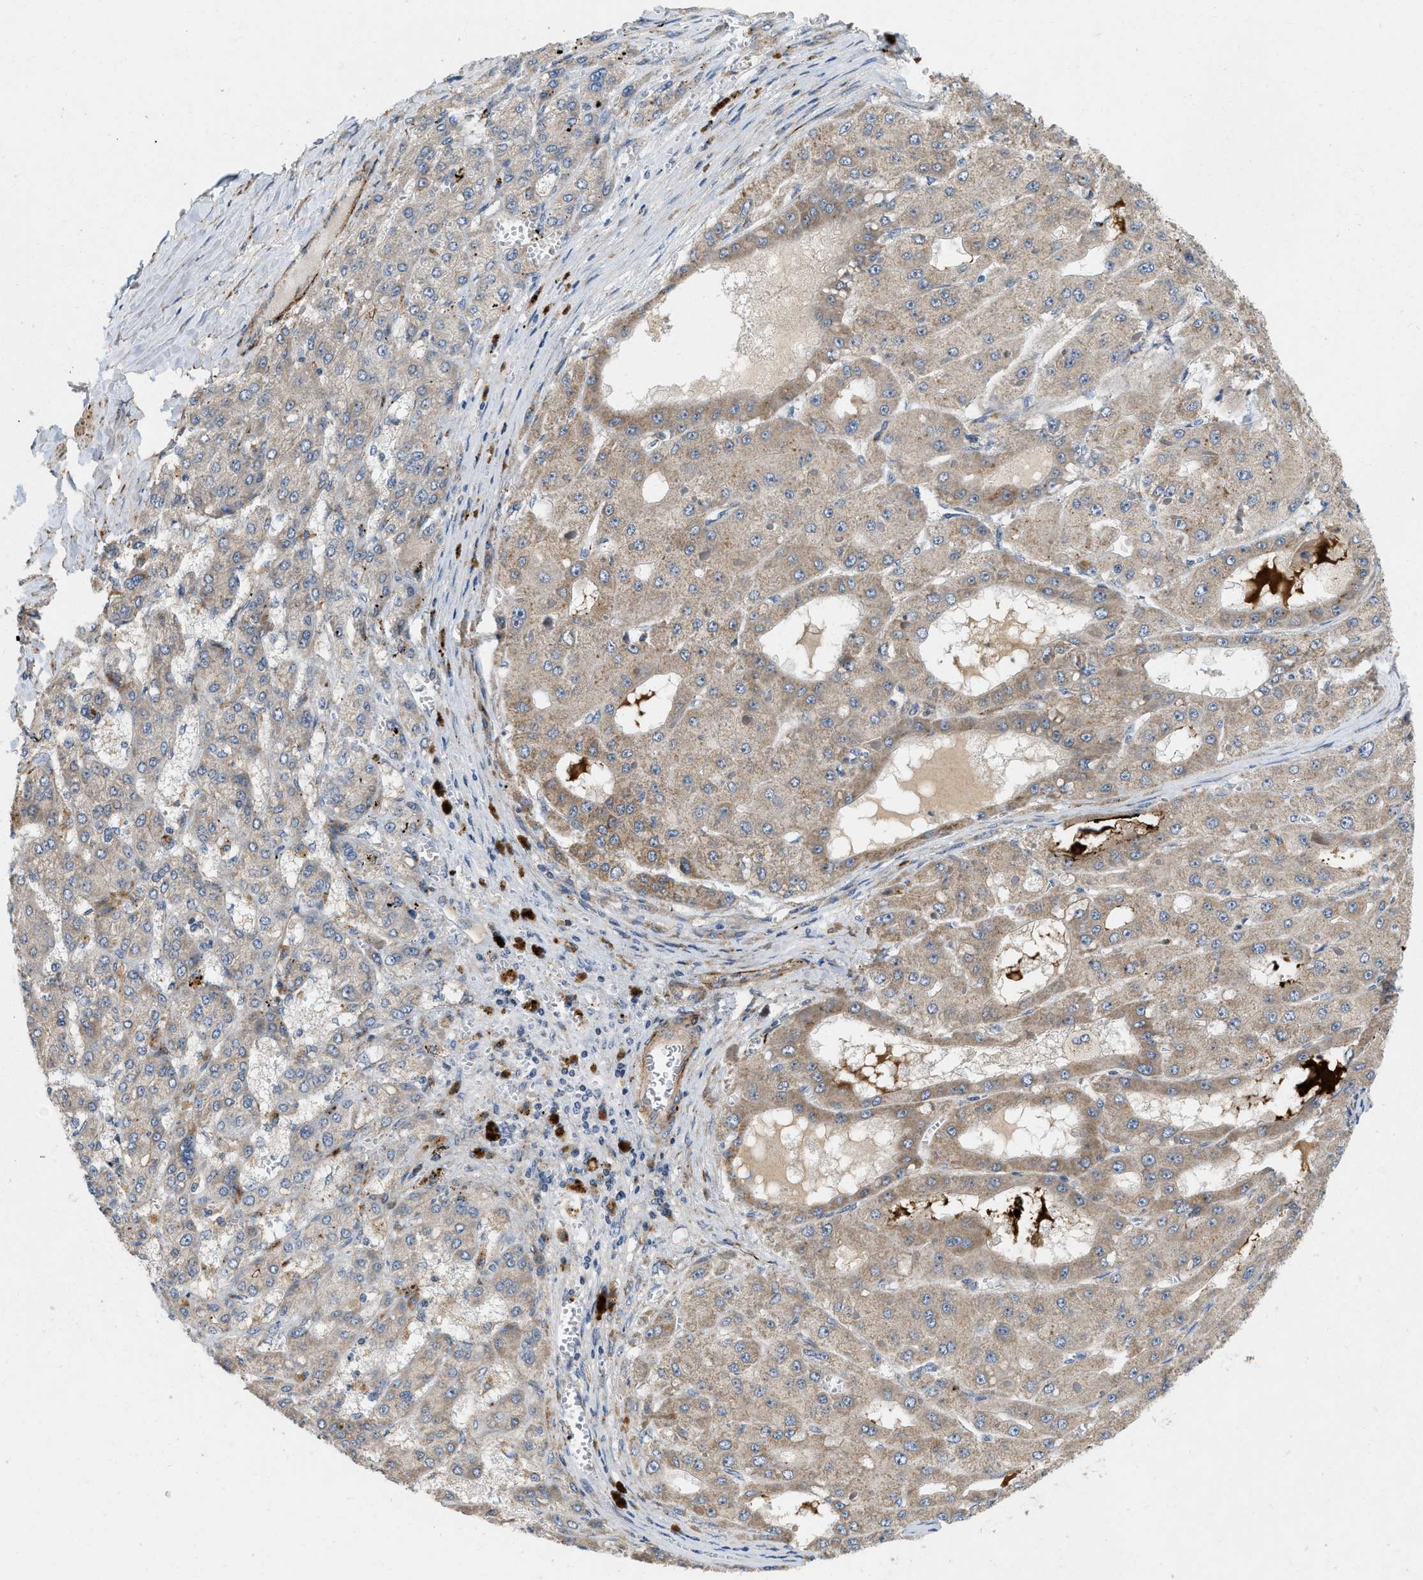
{"staining": {"intensity": "weak", "quantity": ">75%", "location": "cytoplasmic/membranous"}, "tissue": "liver cancer", "cell_type": "Tumor cells", "image_type": "cancer", "snomed": [{"axis": "morphology", "description": "Carcinoma, Hepatocellular, NOS"}, {"axis": "topography", "description": "Liver"}], "caption": "Approximately >75% of tumor cells in liver cancer display weak cytoplasmic/membranous protein expression as visualized by brown immunohistochemical staining.", "gene": "ZNF599", "patient": {"sex": "female", "age": 73}}